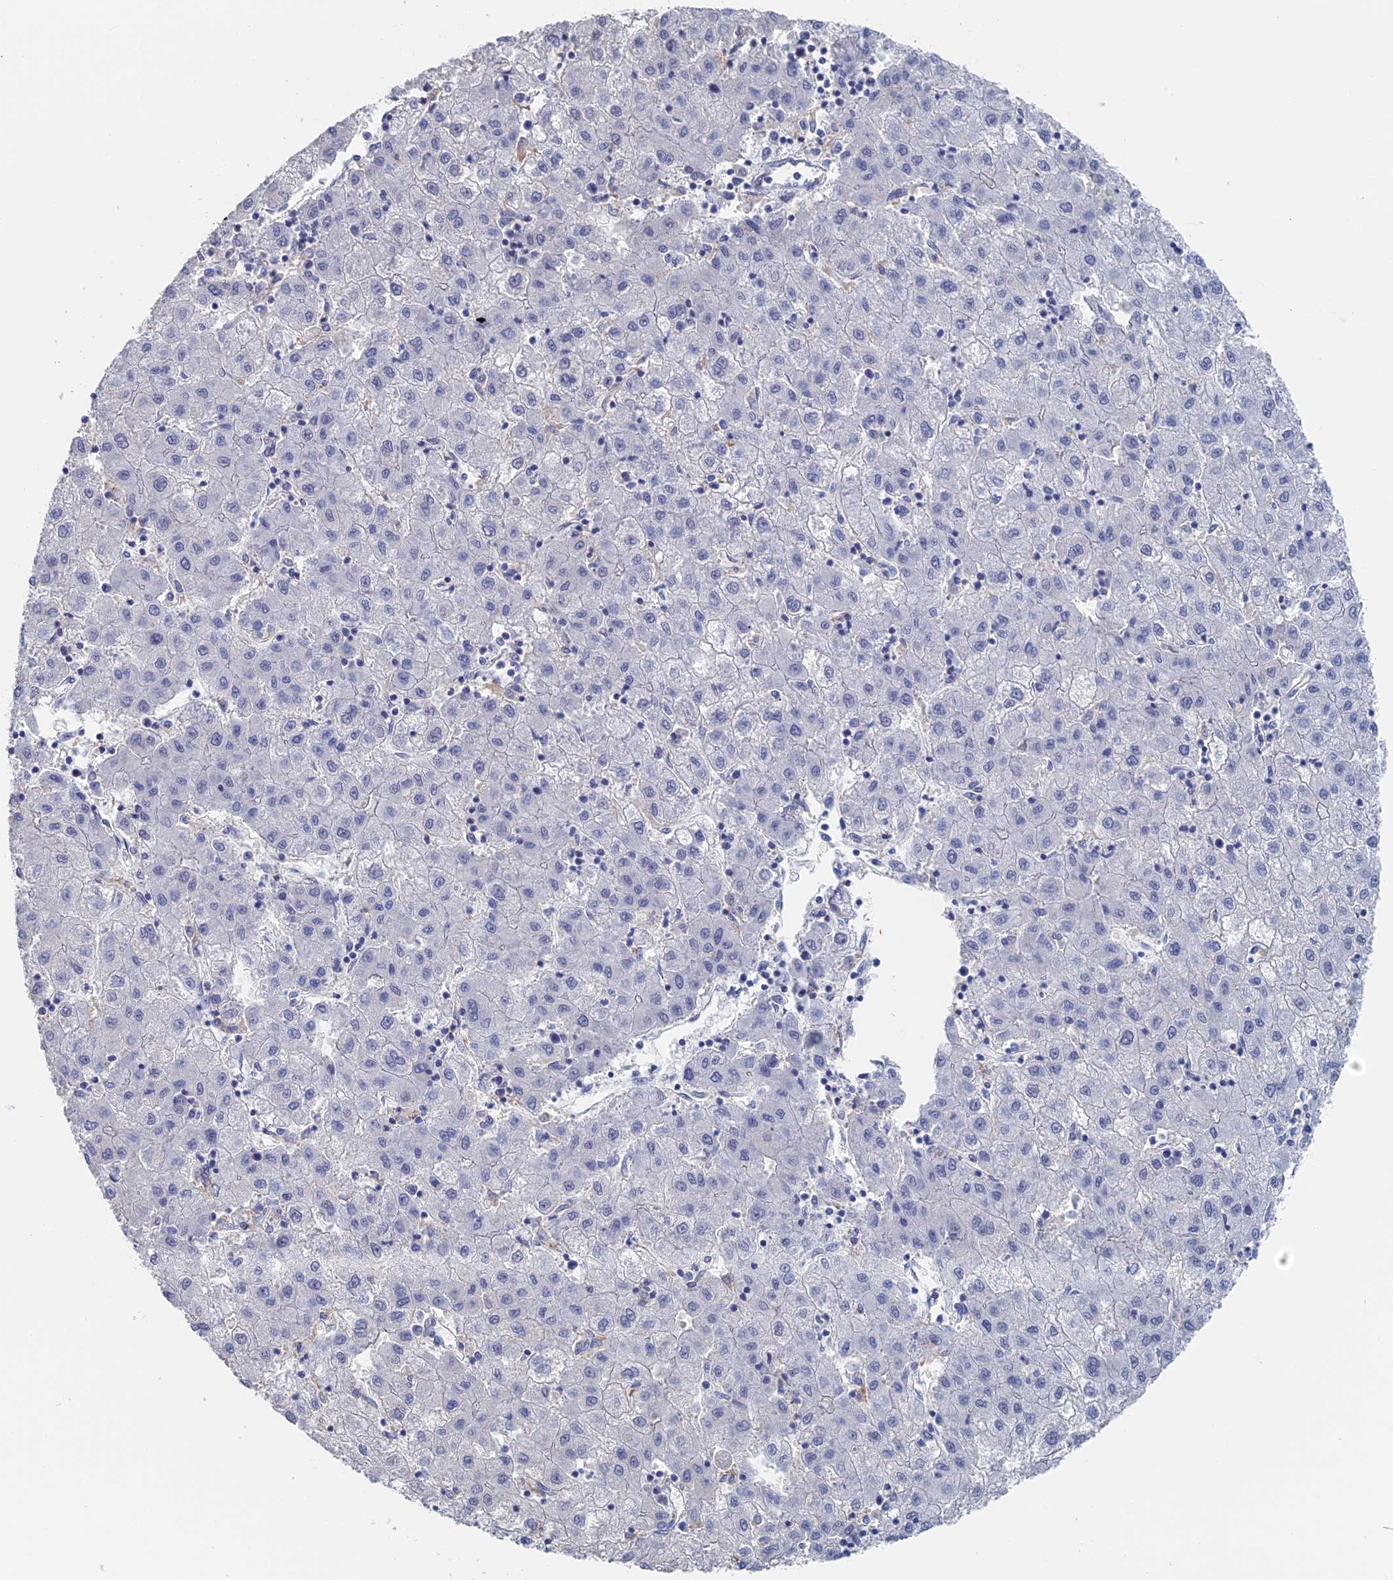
{"staining": {"intensity": "negative", "quantity": "none", "location": "none"}, "tissue": "liver cancer", "cell_type": "Tumor cells", "image_type": "cancer", "snomed": [{"axis": "morphology", "description": "Carcinoma, Hepatocellular, NOS"}, {"axis": "topography", "description": "Liver"}], "caption": "Immunohistochemistry photomicrograph of liver cancer stained for a protein (brown), which reveals no staining in tumor cells.", "gene": "TSSC4", "patient": {"sex": "male", "age": 72}}